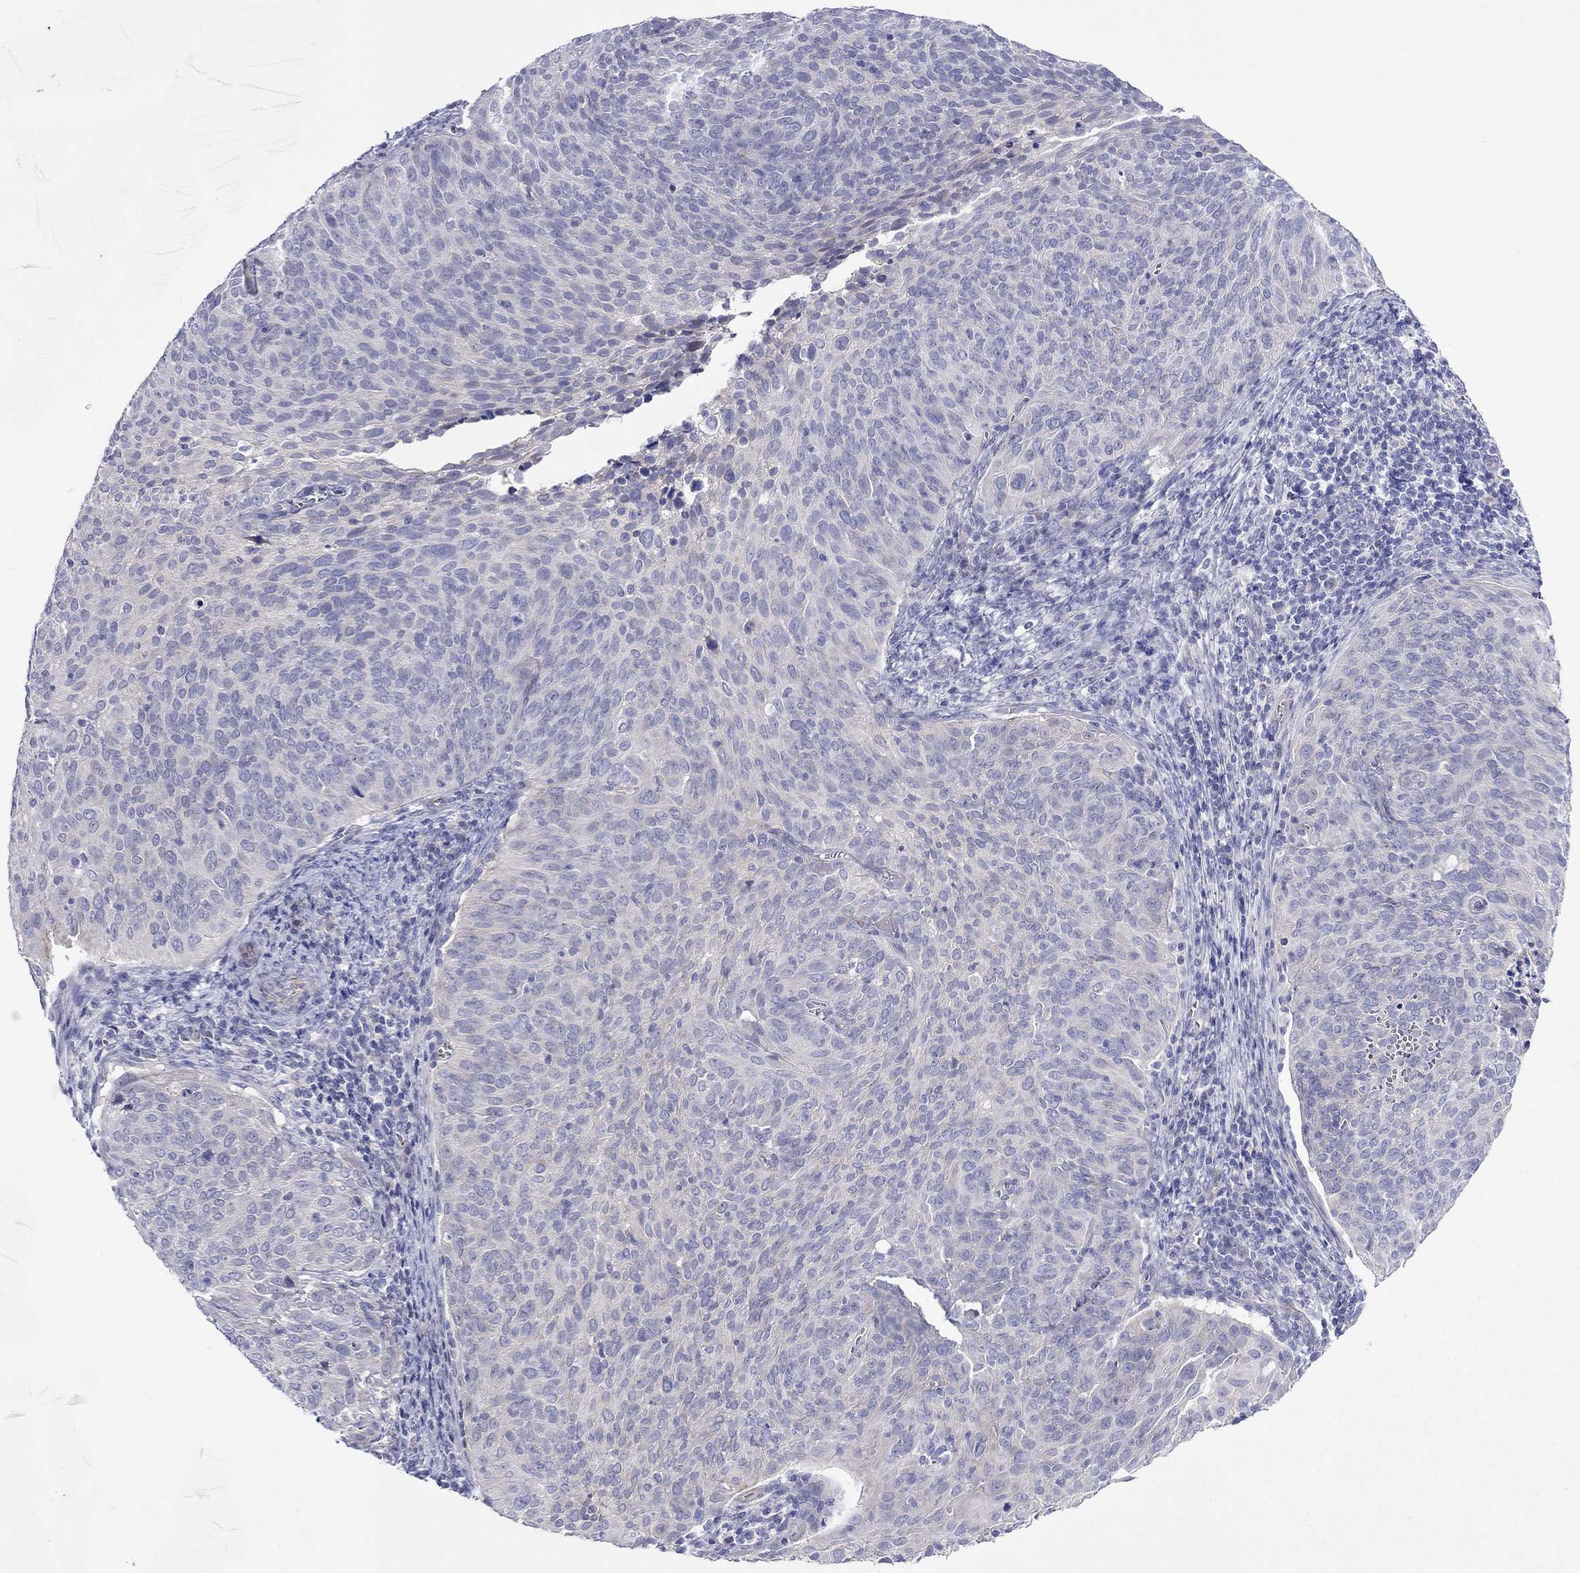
{"staining": {"intensity": "negative", "quantity": "none", "location": "none"}, "tissue": "cervical cancer", "cell_type": "Tumor cells", "image_type": "cancer", "snomed": [{"axis": "morphology", "description": "Squamous cell carcinoma, NOS"}, {"axis": "topography", "description": "Cervix"}], "caption": "Immunohistochemistry (IHC) of cervical cancer (squamous cell carcinoma) reveals no staining in tumor cells.", "gene": "MGAT4C", "patient": {"sex": "female", "age": 39}}